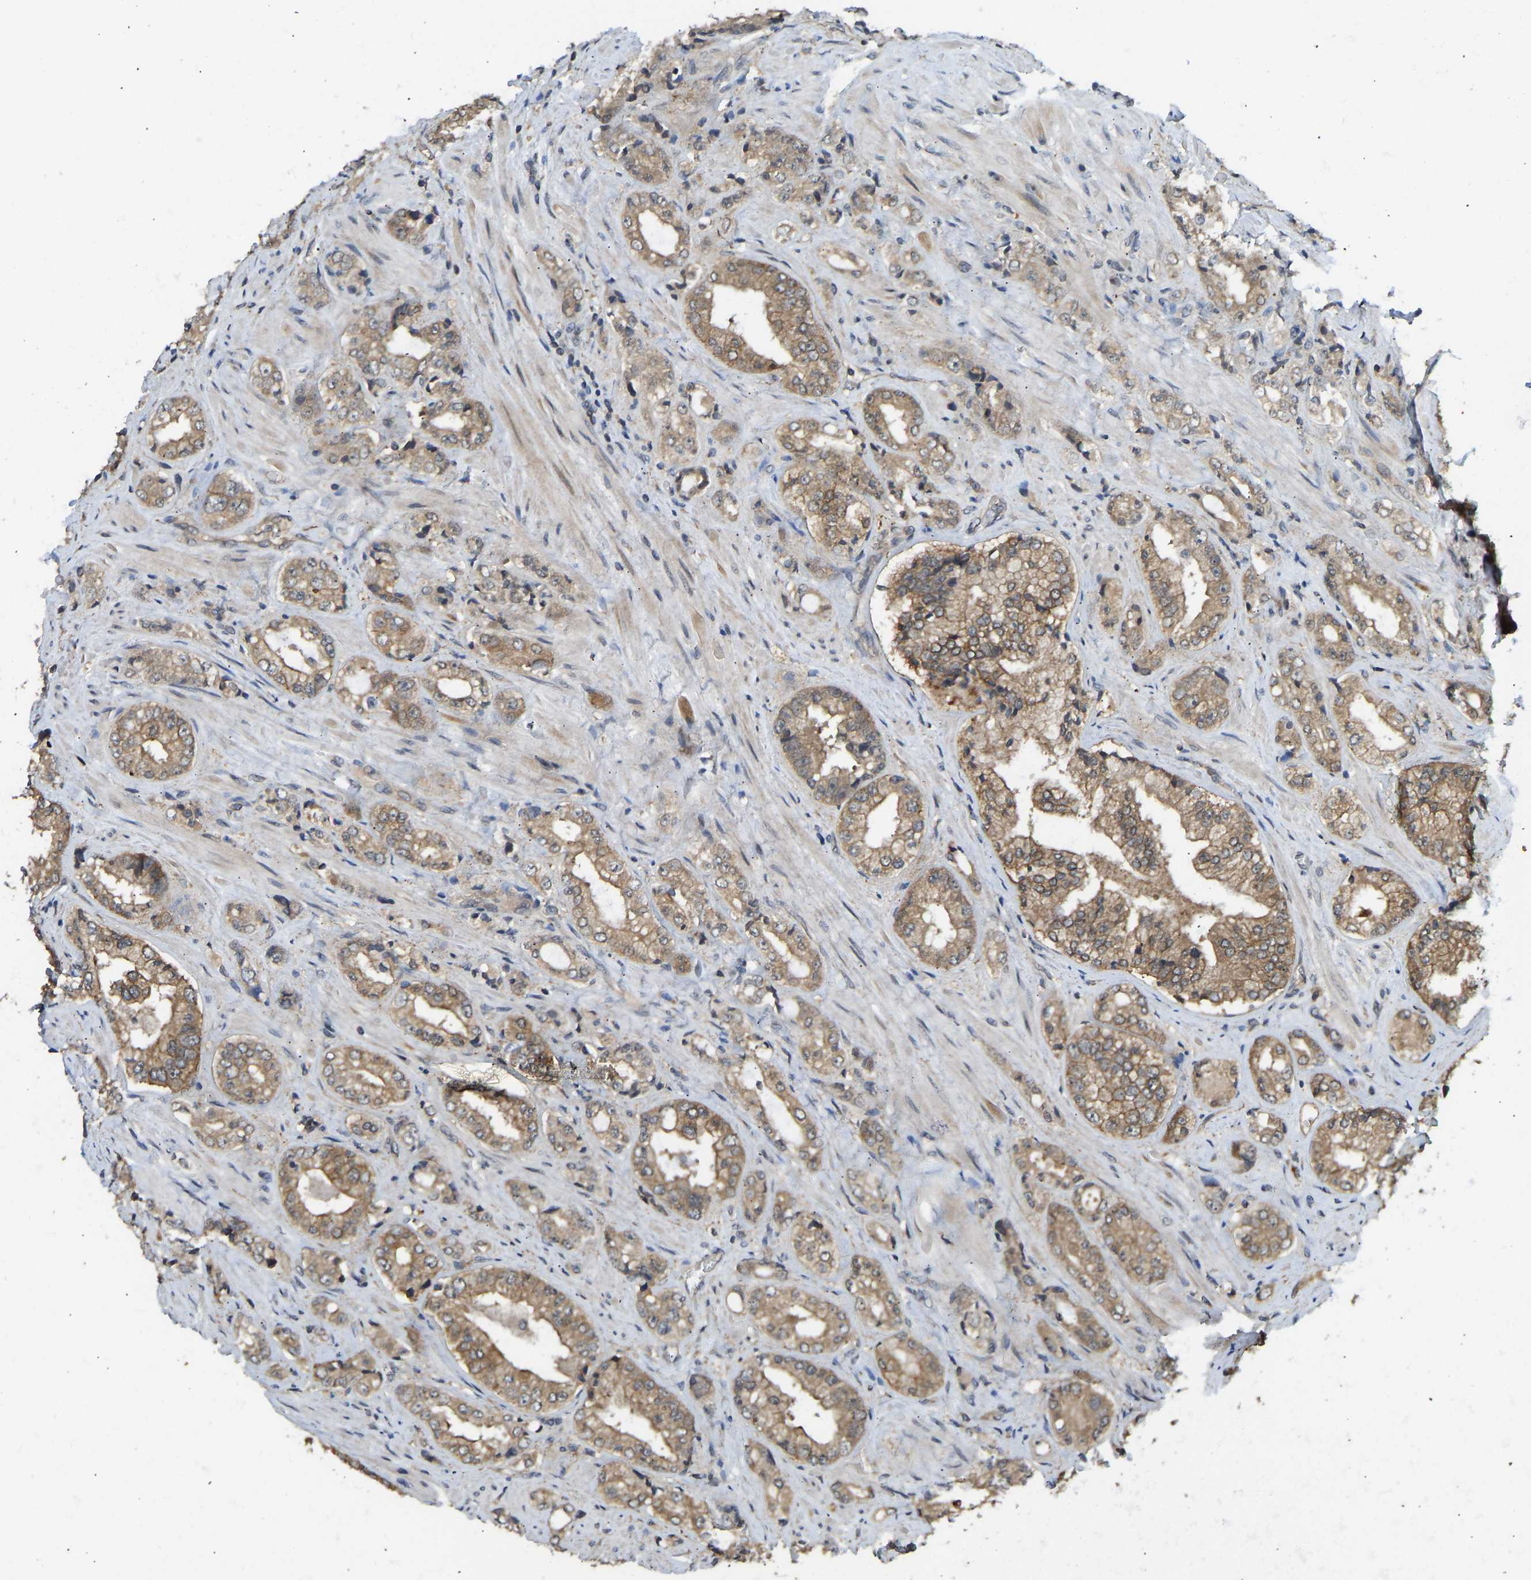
{"staining": {"intensity": "moderate", "quantity": ">75%", "location": "cytoplasmic/membranous"}, "tissue": "prostate cancer", "cell_type": "Tumor cells", "image_type": "cancer", "snomed": [{"axis": "morphology", "description": "Adenocarcinoma, High grade"}, {"axis": "topography", "description": "Prostate"}], "caption": "An immunohistochemistry histopathology image of tumor tissue is shown. Protein staining in brown highlights moderate cytoplasmic/membranous positivity in adenocarcinoma (high-grade) (prostate) within tumor cells.", "gene": "NDRG3", "patient": {"sex": "male", "age": 61}}